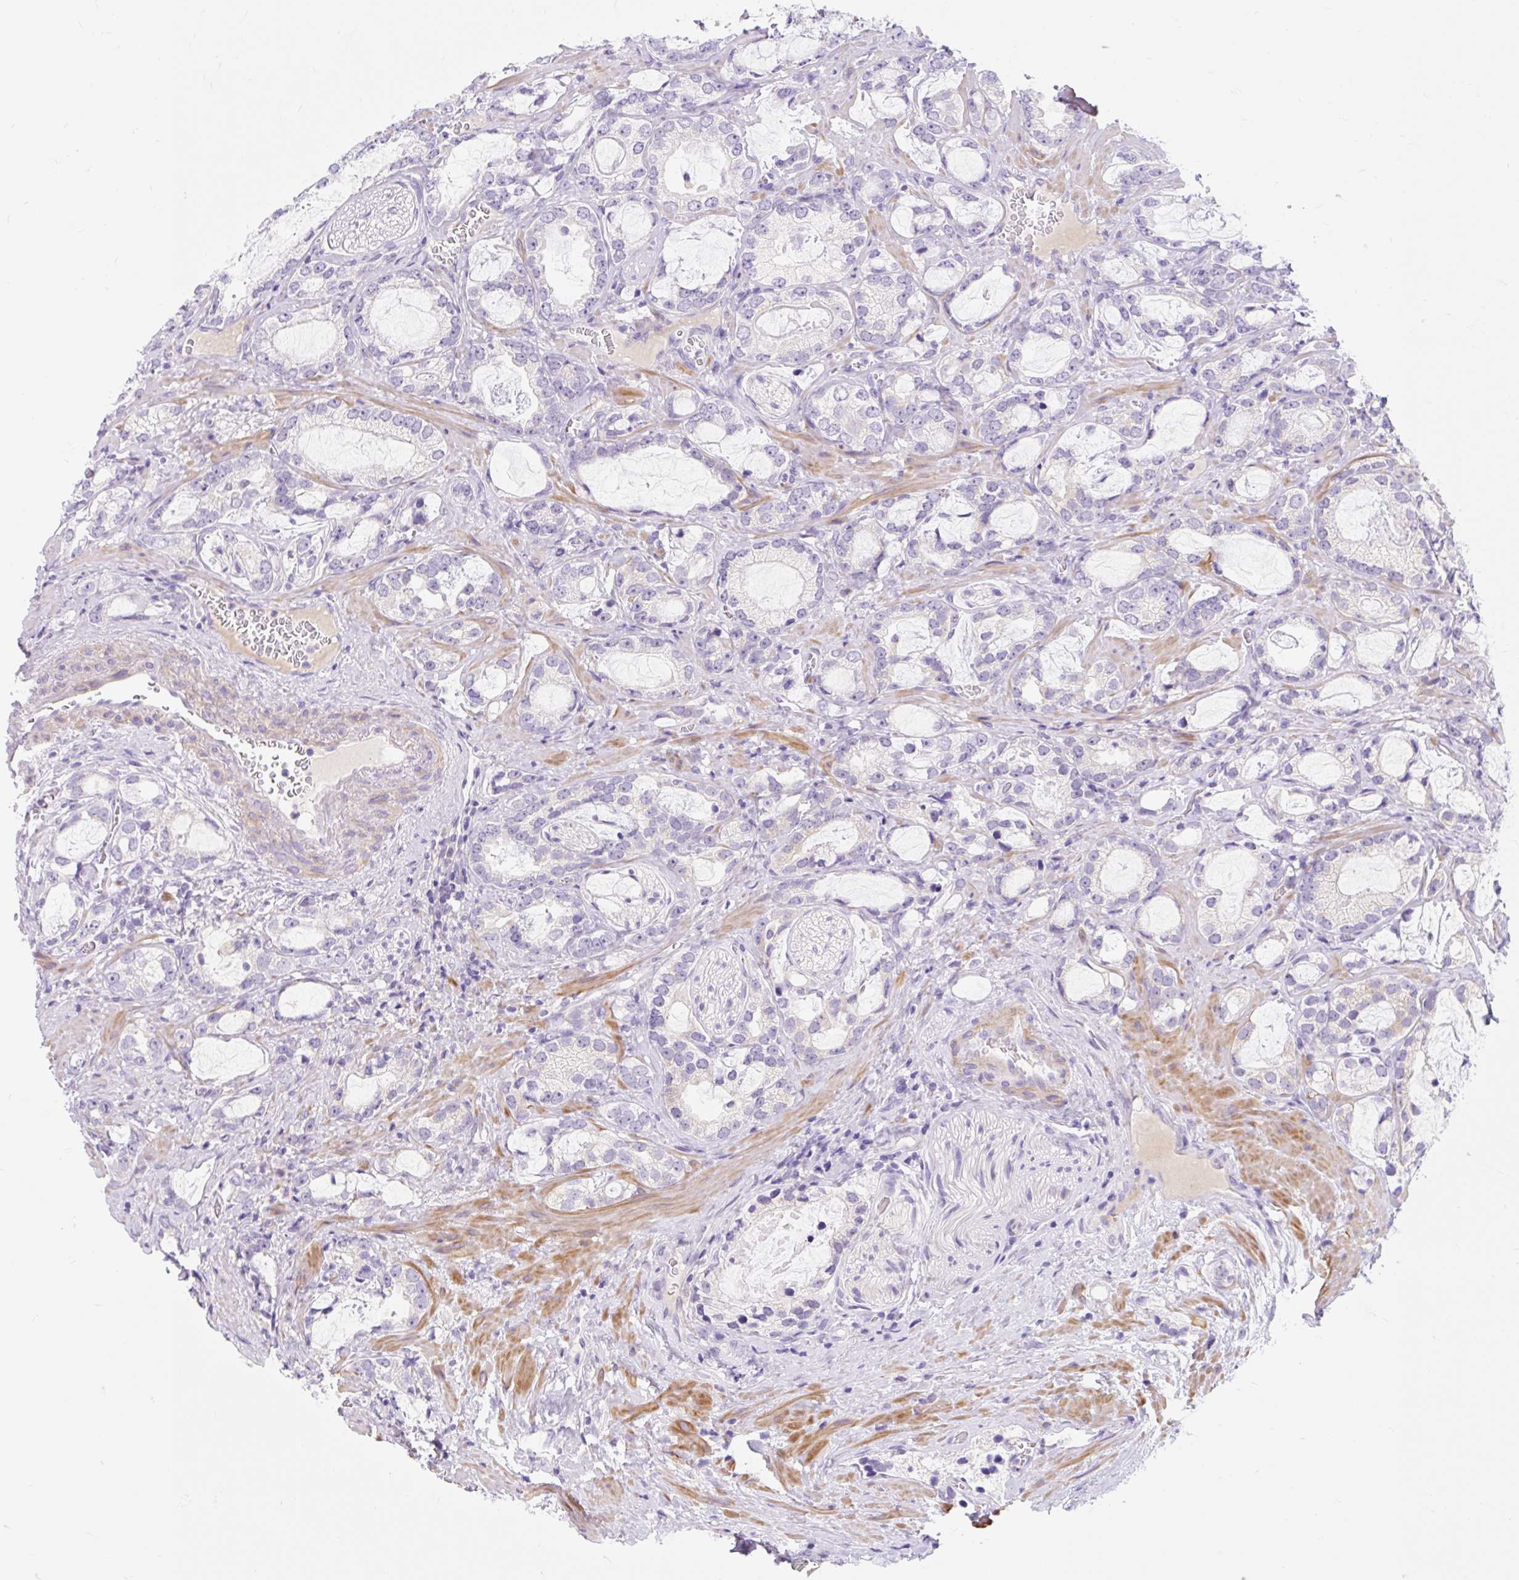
{"staining": {"intensity": "negative", "quantity": "none", "location": "none"}, "tissue": "prostate cancer", "cell_type": "Tumor cells", "image_type": "cancer", "snomed": [{"axis": "morphology", "description": "Adenocarcinoma, Medium grade"}, {"axis": "topography", "description": "Prostate"}], "caption": "This is a photomicrograph of IHC staining of prostate cancer, which shows no staining in tumor cells.", "gene": "SLC28A1", "patient": {"sex": "male", "age": 57}}